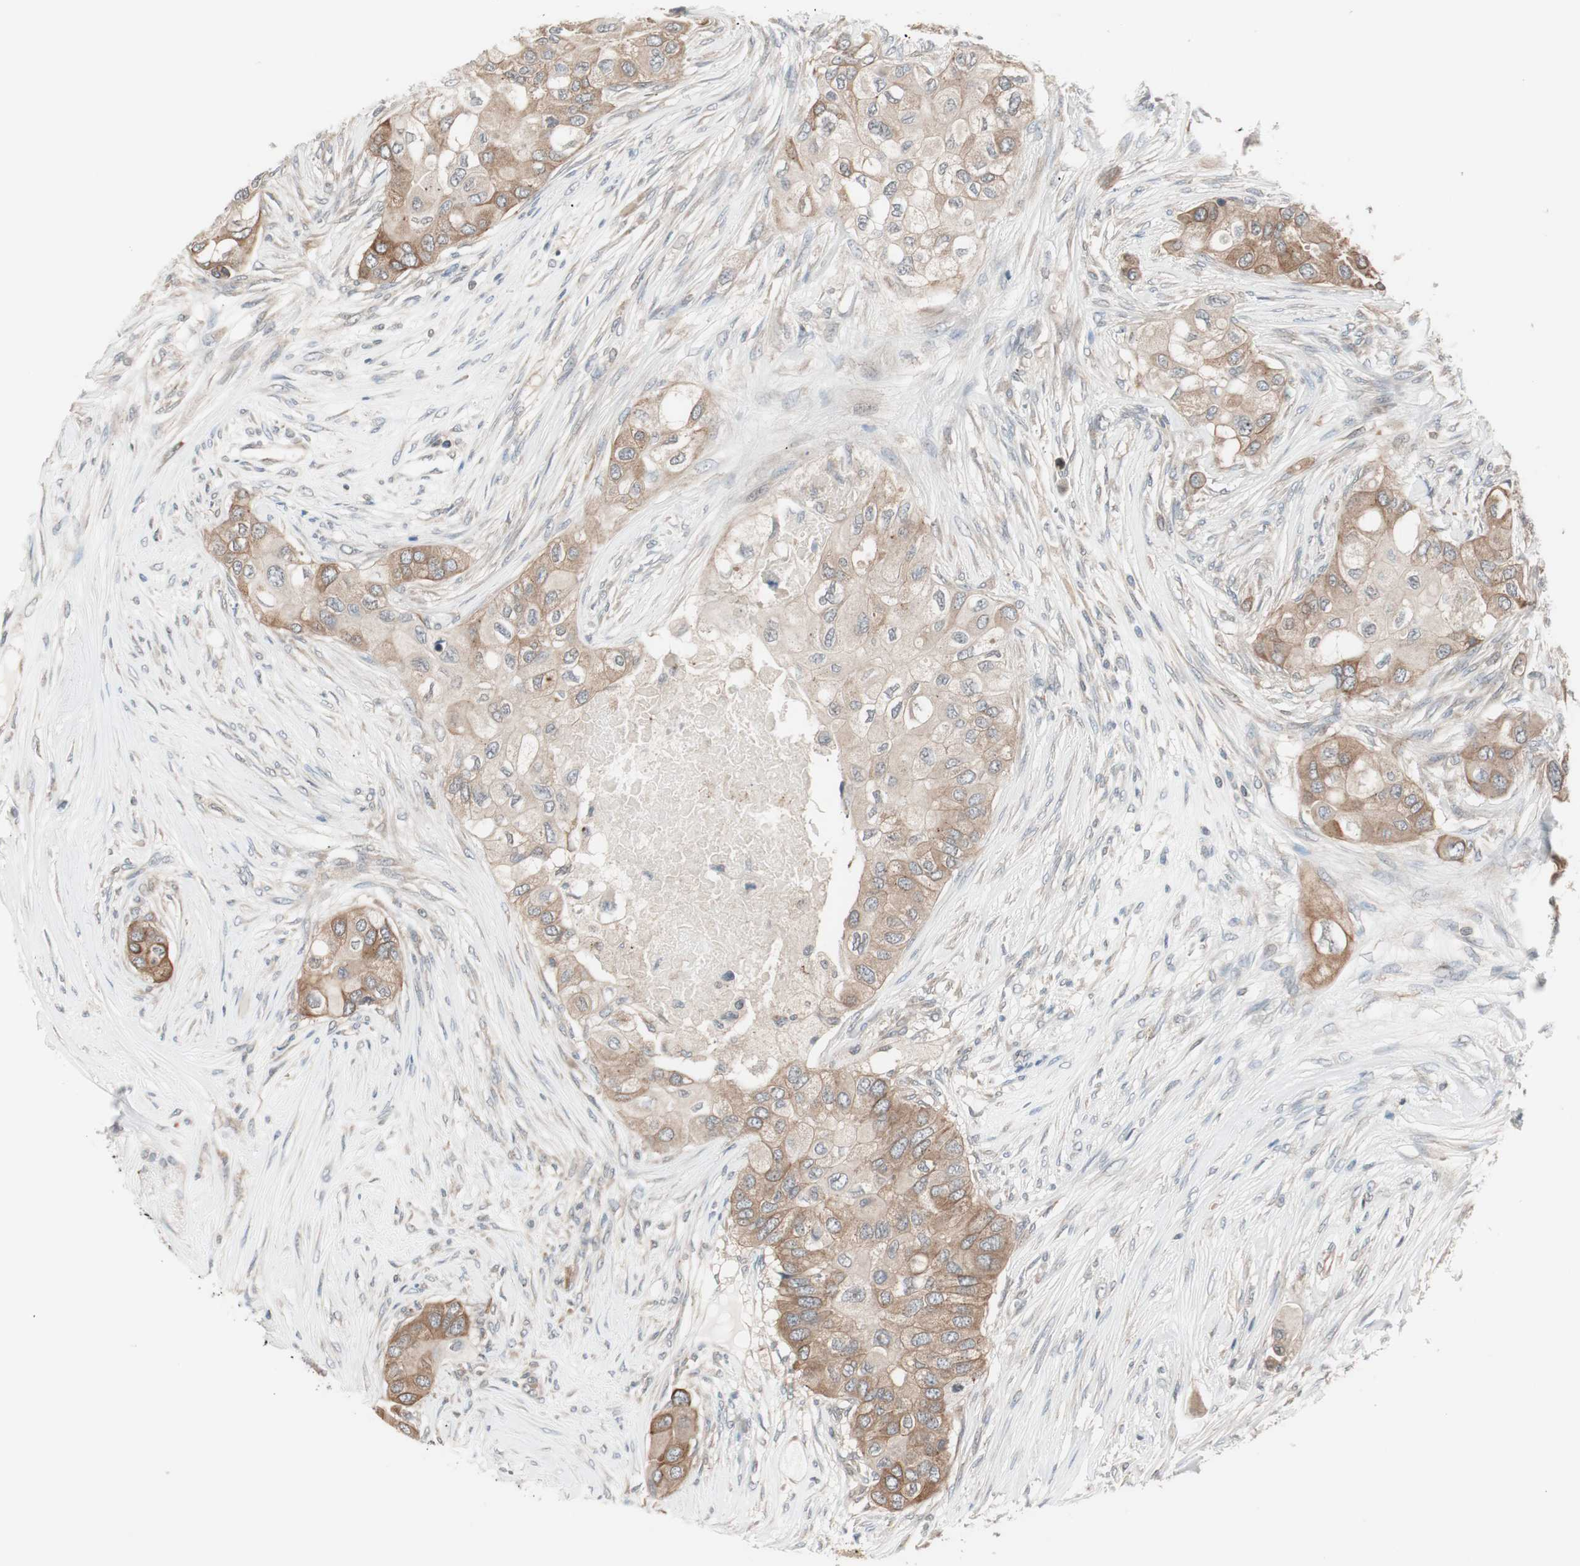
{"staining": {"intensity": "weak", "quantity": ">75%", "location": "cytoplasmic/membranous"}, "tissue": "breast cancer", "cell_type": "Tumor cells", "image_type": "cancer", "snomed": [{"axis": "morphology", "description": "Normal tissue, NOS"}, {"axis": "morphology", "description": "Duct carcinoma"}, {"axis": "topography", "description": "Breast"}], "caption": "Tumor cells display weak cytoplasmic/membranous expression in approximately >75% of cells in breast invasive ductal carcinoma.", "gene": "FBXO5", "patient": {"sex": "female", "age": 49}}